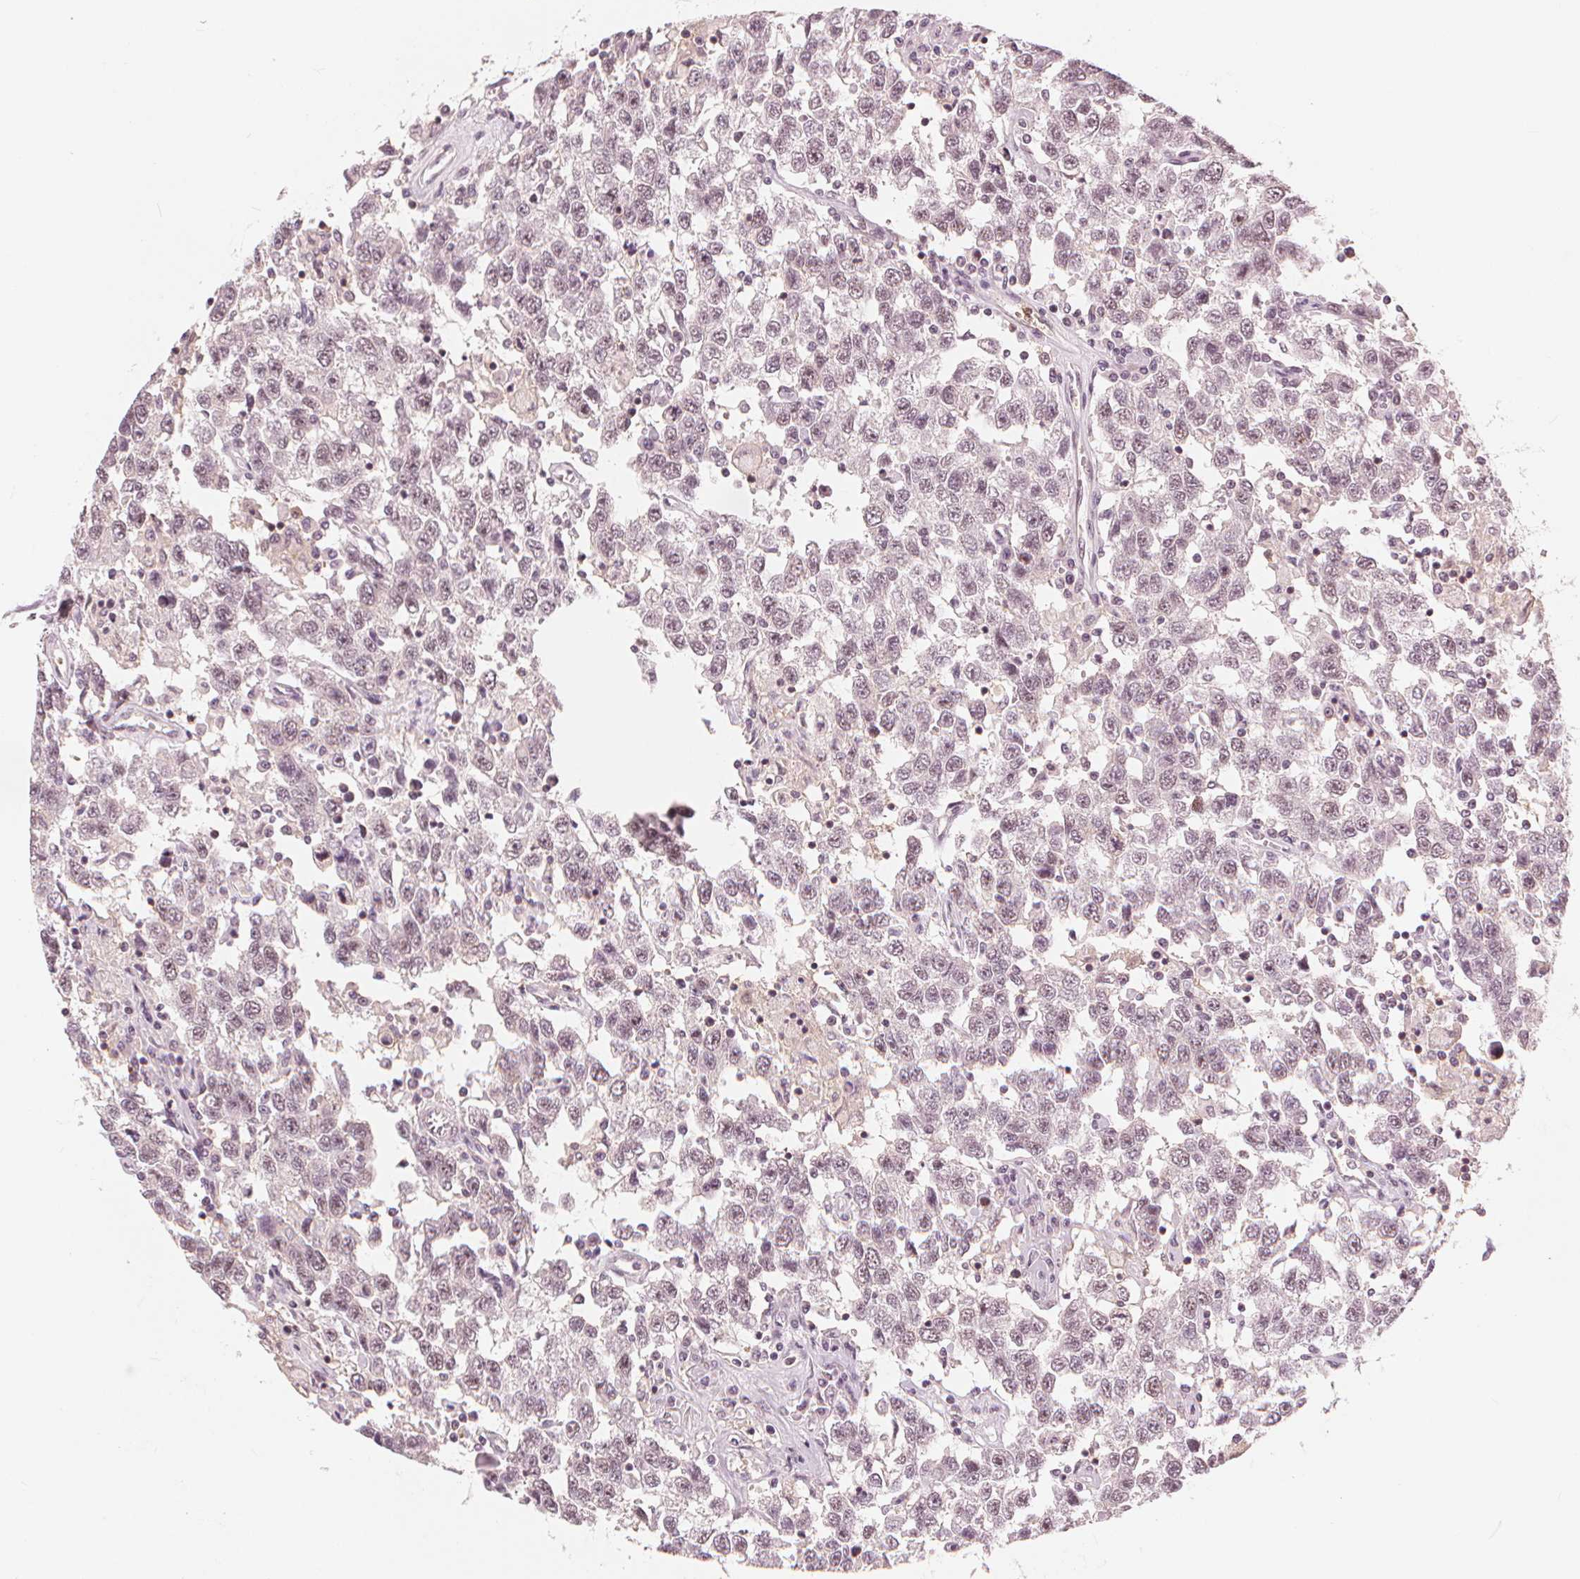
{"staining": {"intensity": "negative", "quantity": "none", "location": "none"}, "tissue": "testis cancer", "cell_type": "Tumor cells", "image_type": "cancer", "snomed": [{"axis": "morphology", "description": "Seminoma, NOS"}, {"axis": "topography", "description": "Testis"}], "caption": "Immunohistochemistry (IHC) micrograph of neoplastic tissue: human testis cancer (seminoma) stained with DAB reveals no significant protein staining in tumor cells.", "gene": "SLC34A1", "patient": {"sex": "male", "age": 41}}